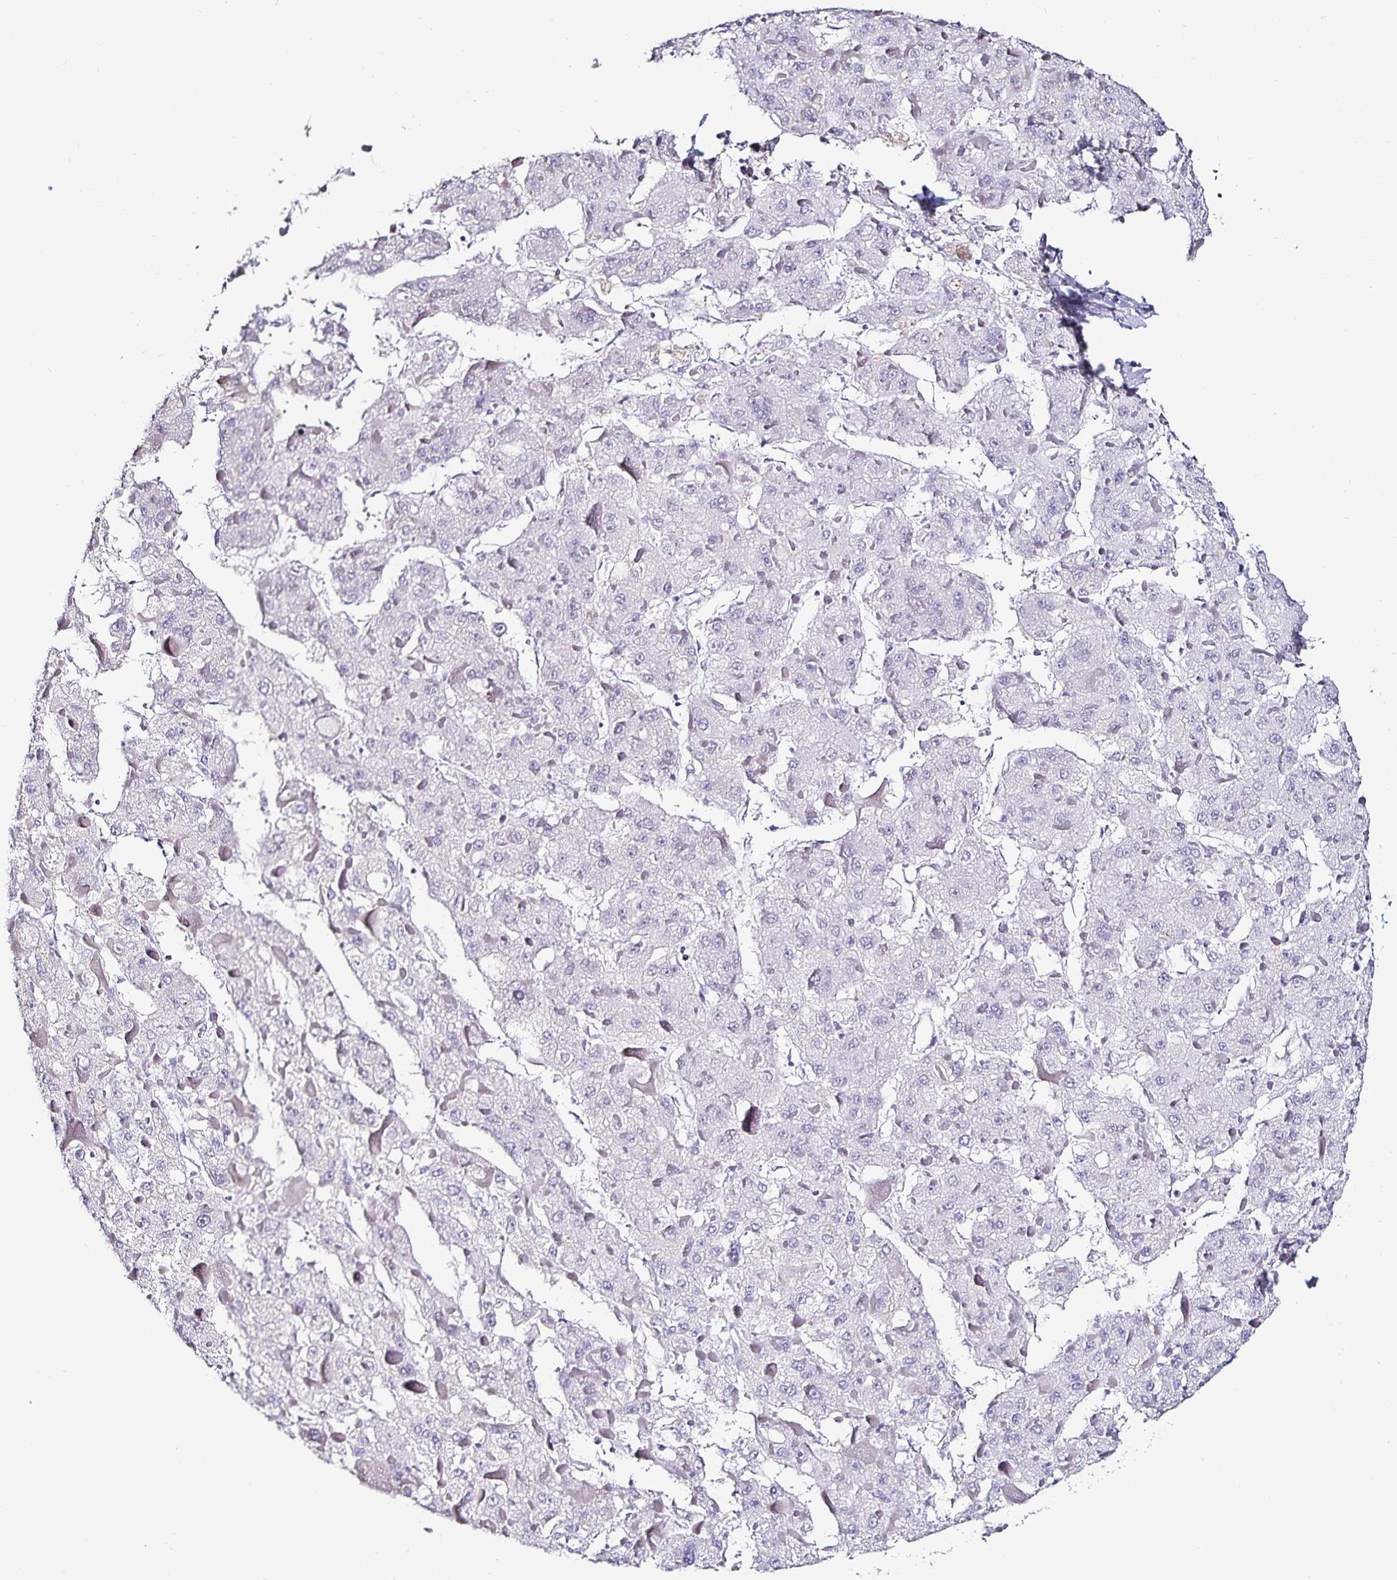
{"staining": {"intensity": "negative", "quantity": "none", "location": "none"}, "tissue": "liver cancer", "cell_type": "Tumor cells", "image_type": "cancer", "snomed": [{"axis": "morphology", "description": "Carcinoma, Hepatocellular, NOS"}, {"axis": "topography", "description": "Liver"}], "caption": "The histopathology image displays no significant staining in tumor cells of liver cancer.", "gene": "TSPAN7", "patient": {"sex": "female", "age": 73}}